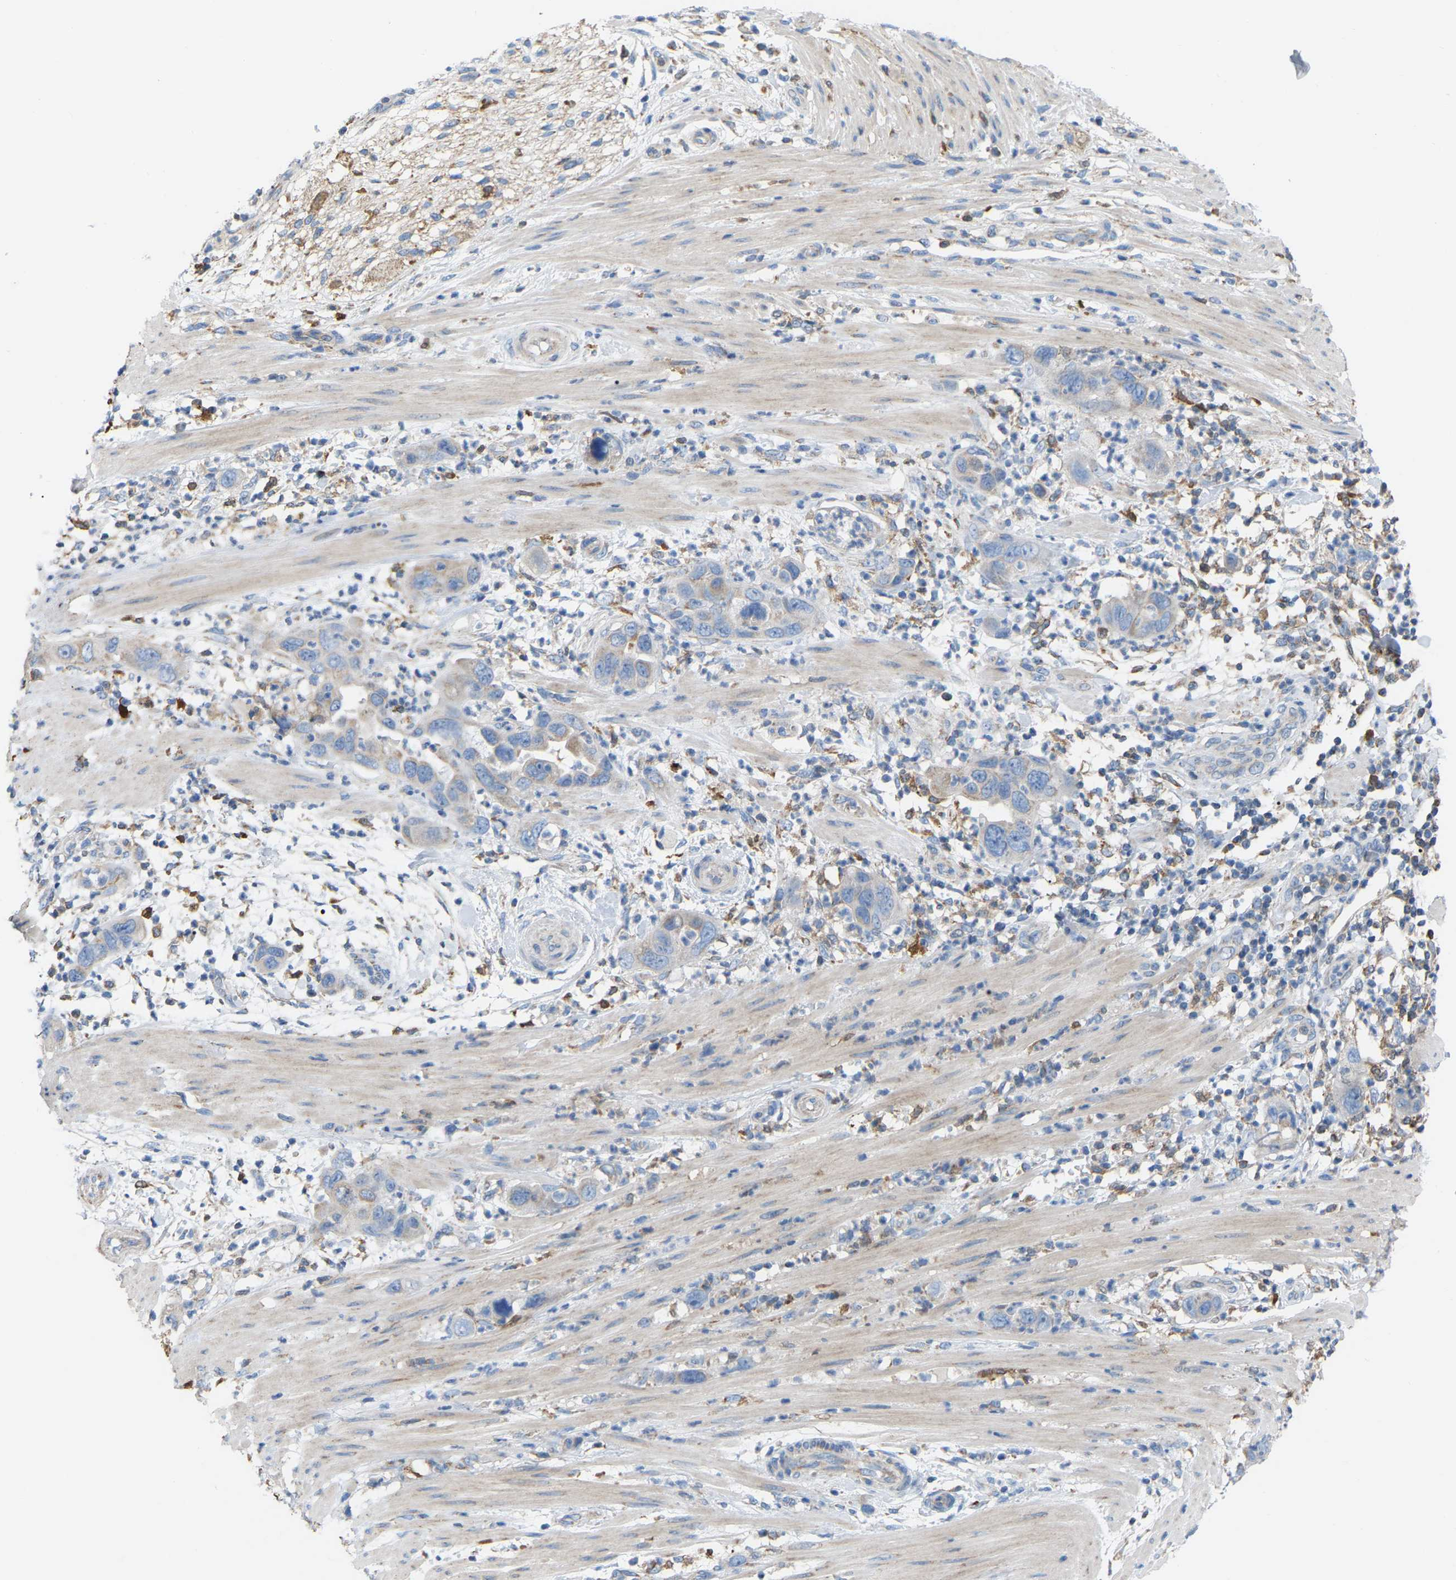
{"staining": {"intensity": "negative", "quantity": "none", "location": "none"}, "tissue": "pancreatic cancer", "cell_type": "Tumor cells", "image_type": "cancer", "snomed": [{"axis": "morphology", "description": "Adenocarcinoma, NOS"}, {"axis": "topography", "description": "Pancreas"}], "caption": "Immunohistochemistry (IHC) histopathology image of pancreatic cancer (adenocarcinoma) stained for a protein (brown), which demonstrates no positivity in tumor cells.", "gene": "CROT", "patient": {"sex": "female", "age": 71}}